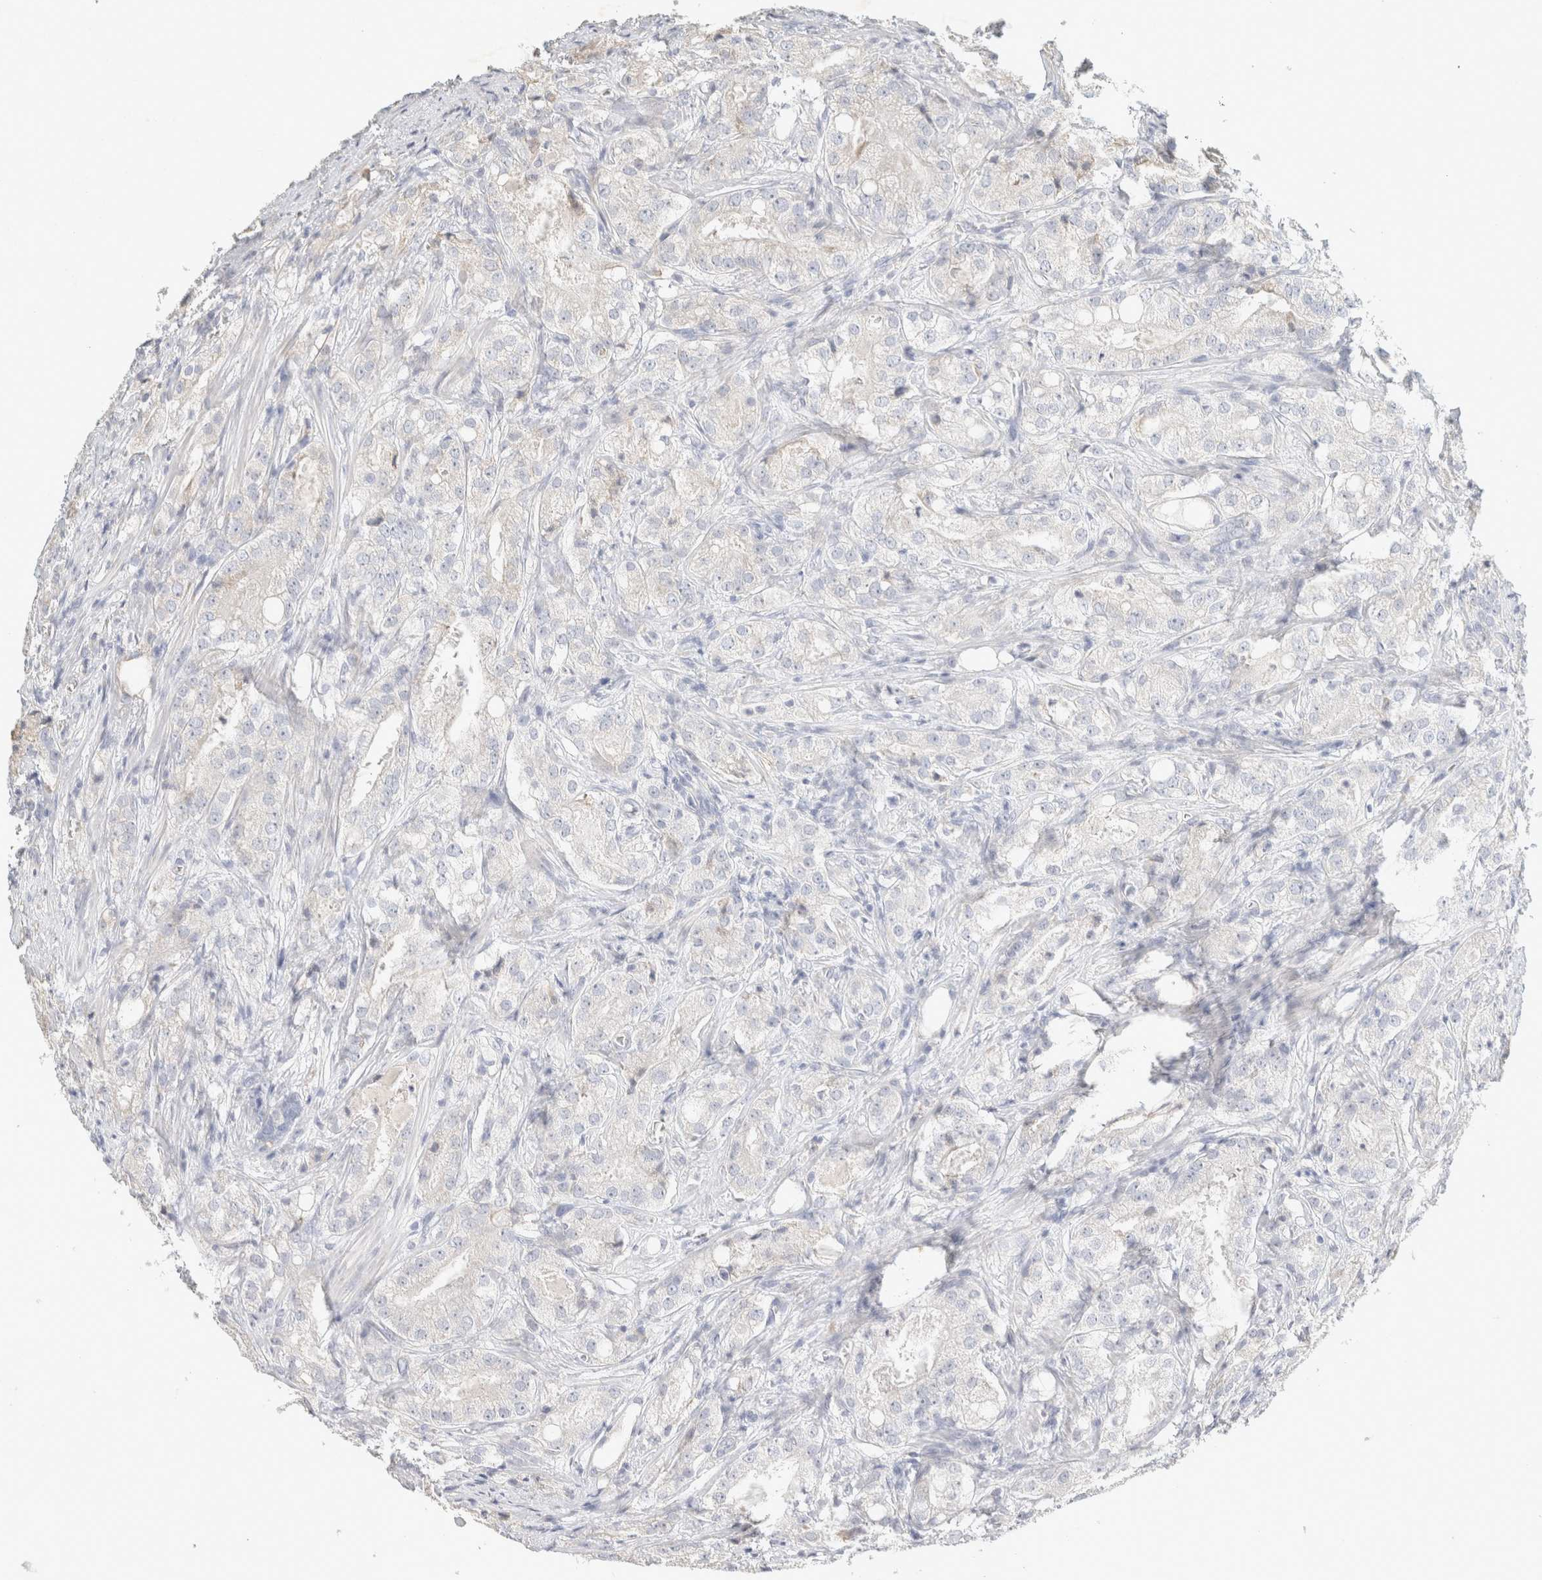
{"staining": {"intensity": "negative", "quantity": "none", "location": "none"}, "tissue": "prostate cancer", "cell_type": "Tumor cells", "image_type": "cancer", "snomed": [{"axis": "morphology", "description": "Adenocarcinoma, High grade"}, {"axis": "topography", "description": "Prostate"}], "caption": "DAB (3,3'-diaminobenzidine) immunohistochemical staining of human prostate cancer (high-grade adenocarcinoma) exhibits no significant expression in tumor cells.", "gene": "NEFM", "patient": {"sex": "male", "age": 64}}